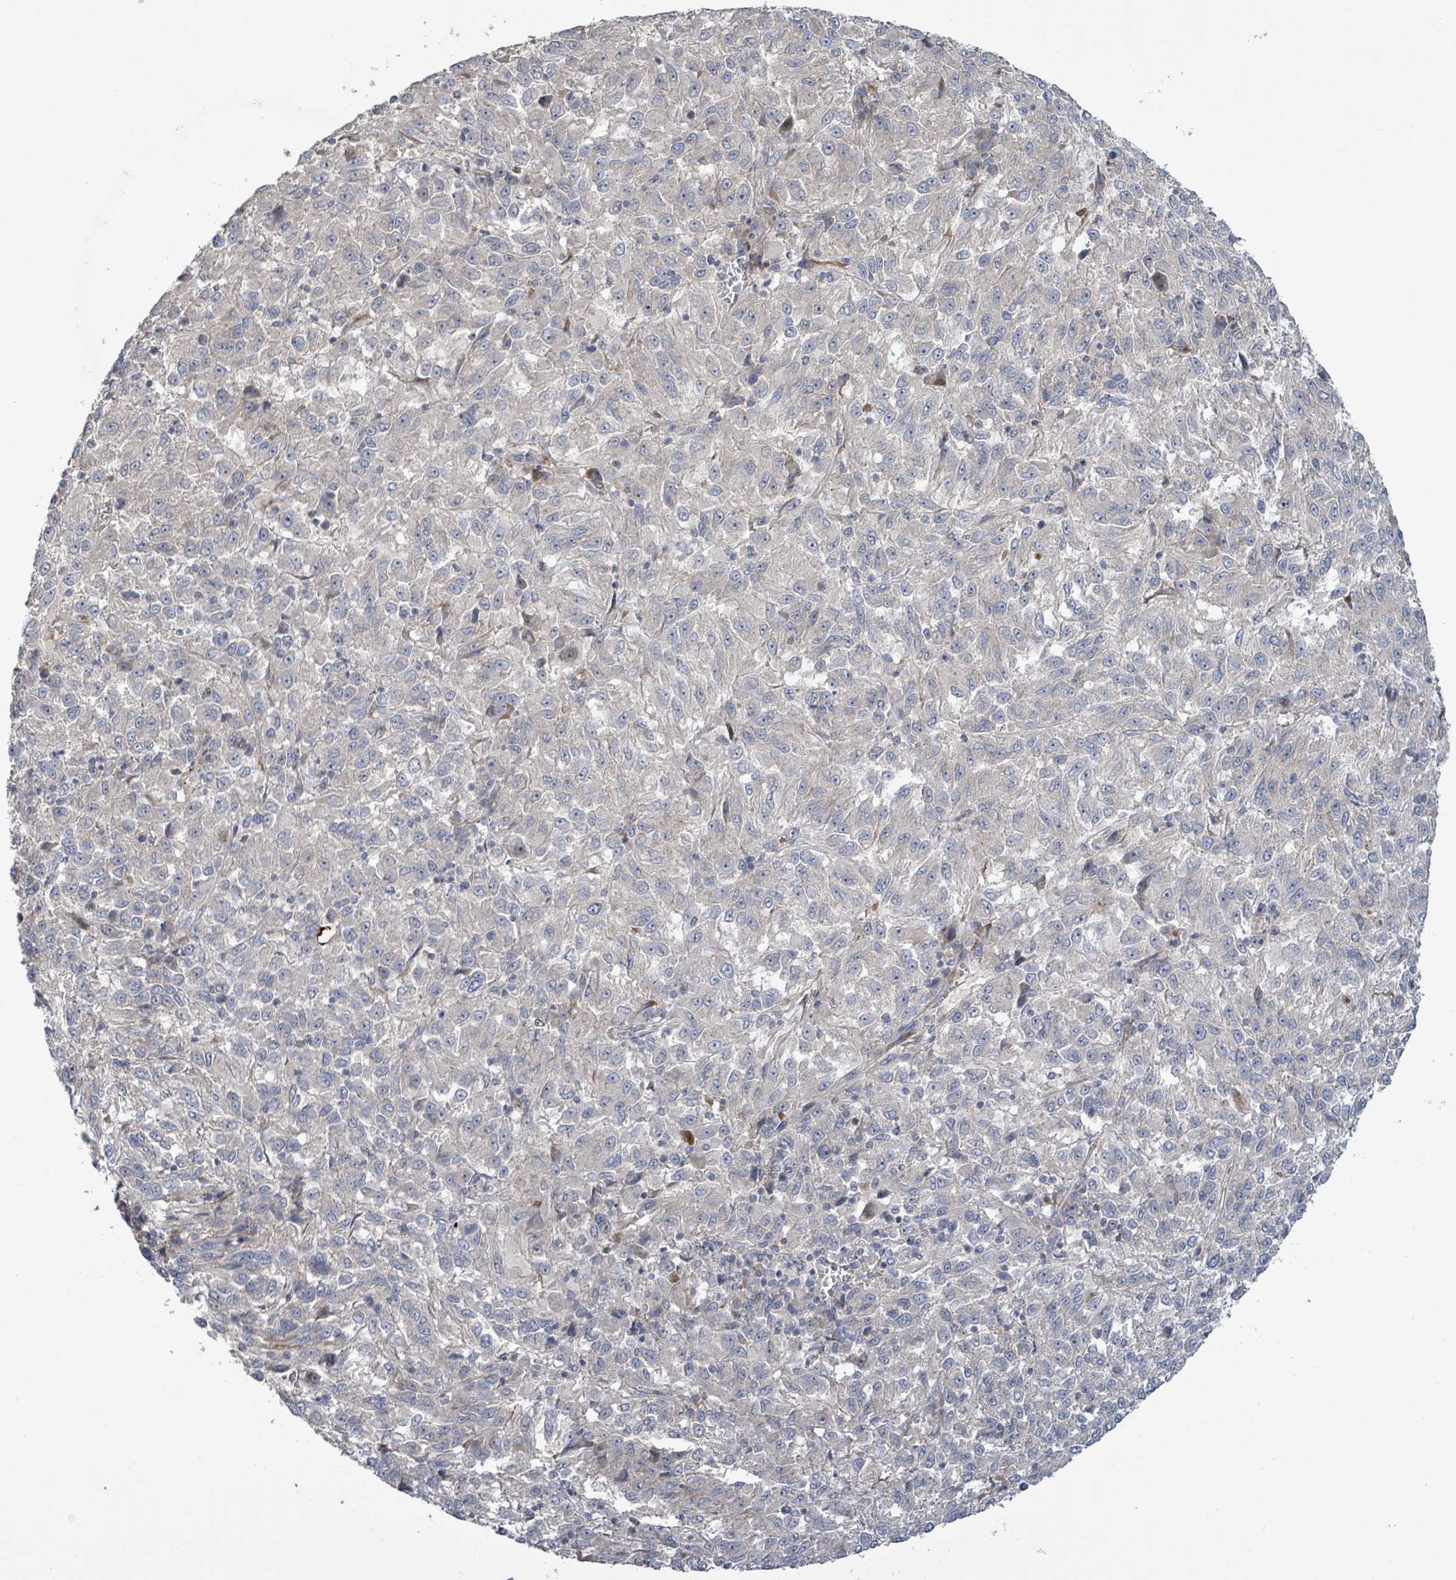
{"staining": {"intensity": "negative", "quantity": "none", "location": "none"}, "tissue": "melanoma", "cell_type": "Tumor cells", "image_type": "cancer", "snomed": [{"axis": "morphology", "description": "Malignant melanoma, Metastatic site"}, {"axis": "topography", "description": "Lung"}], "caption": "Immunohistochemistry image of melanoma stained for a protein (brown), which demonstrates no positivity in tumor cells.", "gene": "LILRA4", "patient": {"sex": "male", "age": 64}}